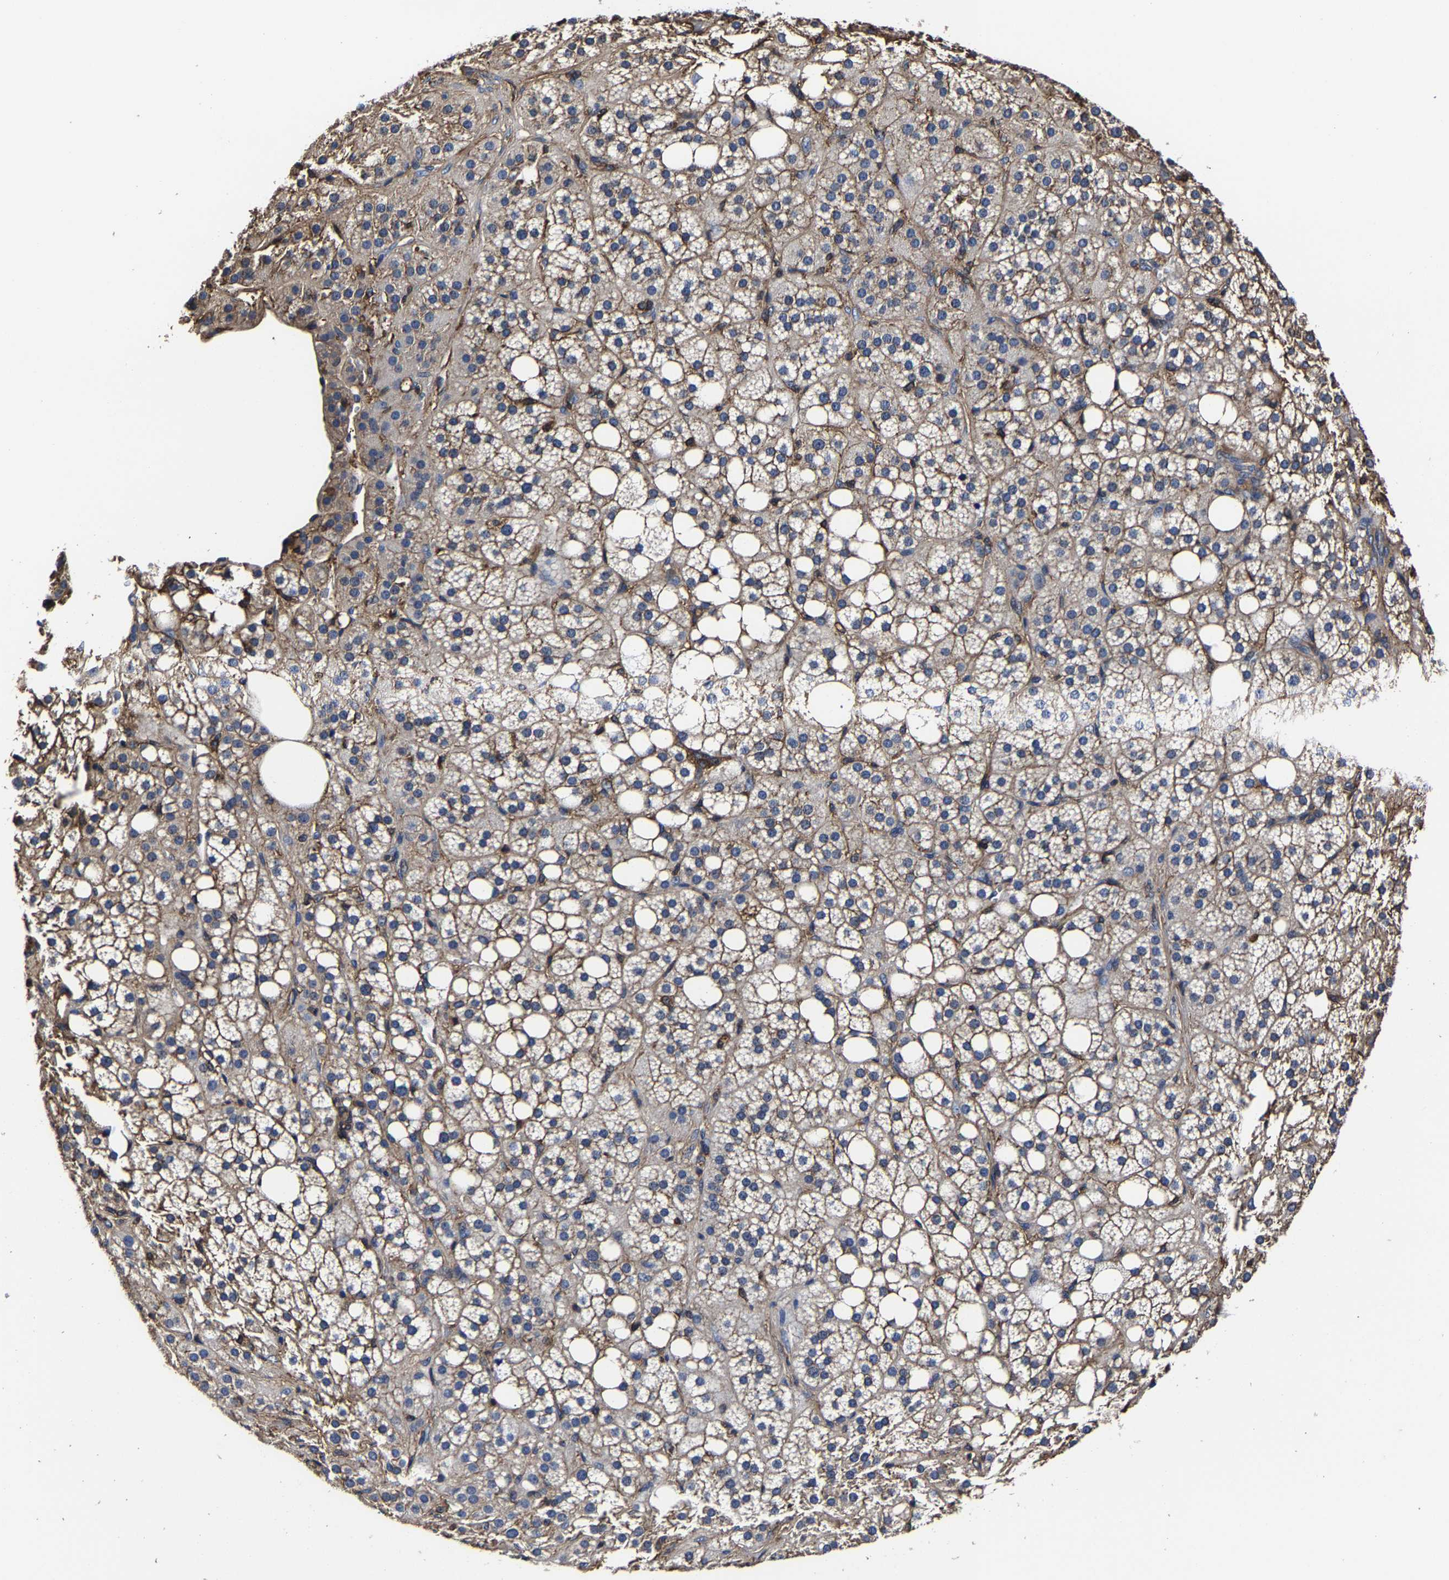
{"staining": {"intensity": "moderate", "quantity": ">75%", "location": "cytoplasmic/membranous"}, "tissue": "adrenal gland", "cell_type": "Glandular cells", "image_type": "normal", "snomed": [{"axis": "morphology", "description": "Normal tissue, NOS"}, {"axis": "topography", "description": "Adrenal gland"}], "caption": "Glandular cells show medium levels of moderate cytoplasmic/membranous positivity in about >75% of cells in normal human adrenal gland.", "gene": "SSH3", "patient": {"sex": "female", "age": 59}}